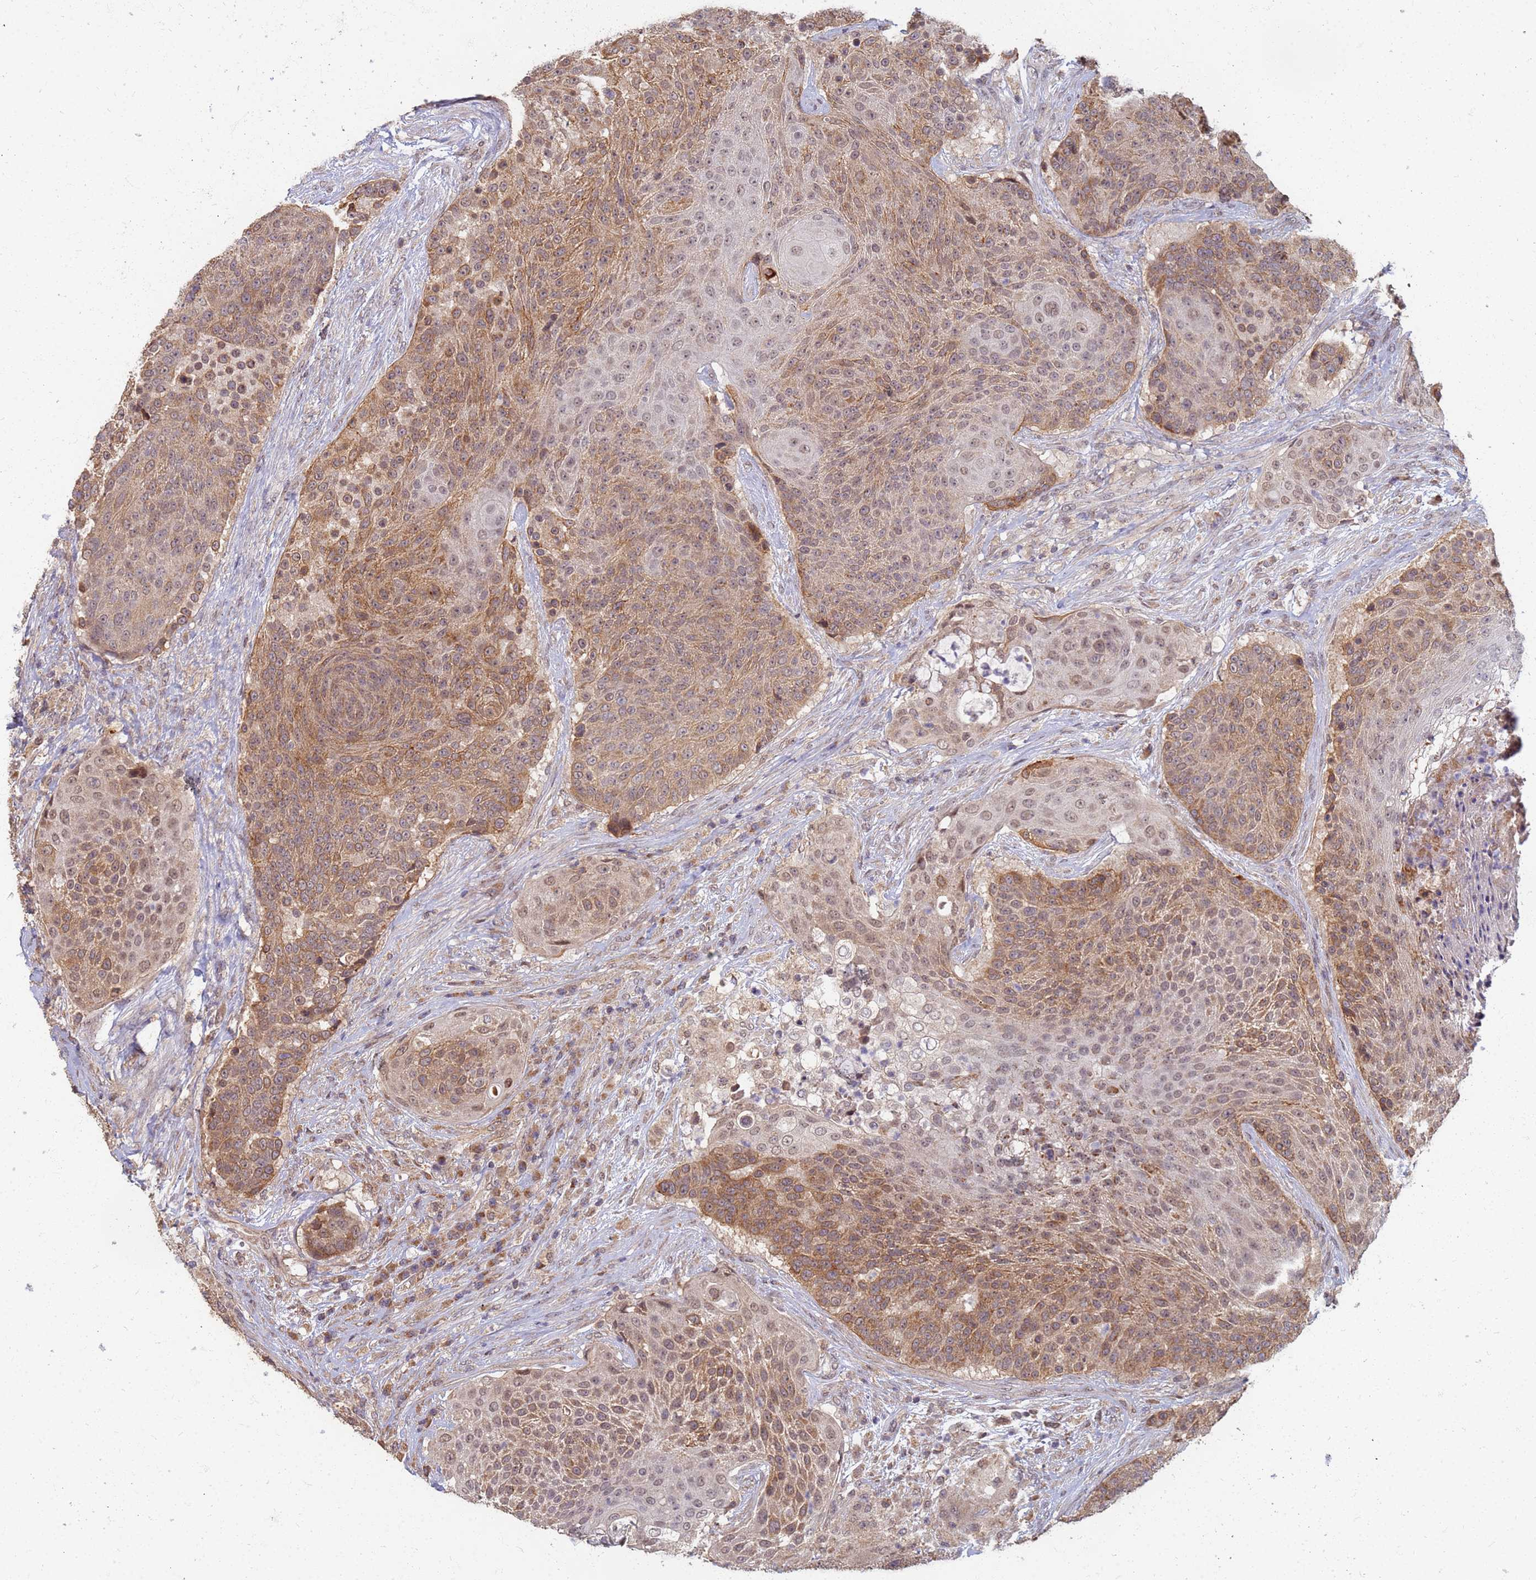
{"staining": {"intensity": "moderate", "quantity": ">75%", "location": "cytoplasmic/membranous,nuclear"}, "tissue": "urothelial cancer", "cell_type": "Tumor cells", "image_type": "cancer", "snomed": [{"axis": "morphology", "description": "Urothelial carcinoma, High grade"}, {"axis": "topography", "description": "Urinary bladder"}], "caption": "Immunohistochemical staining of human urothelial carcinoma (high-grade) shows medium levels of moderate cytoplasmic/membranous and nuclear protein positivity in about >75% of tumor cells.", "gene": "ITGB4", "patient": {"sex": "female", "age": 63}}